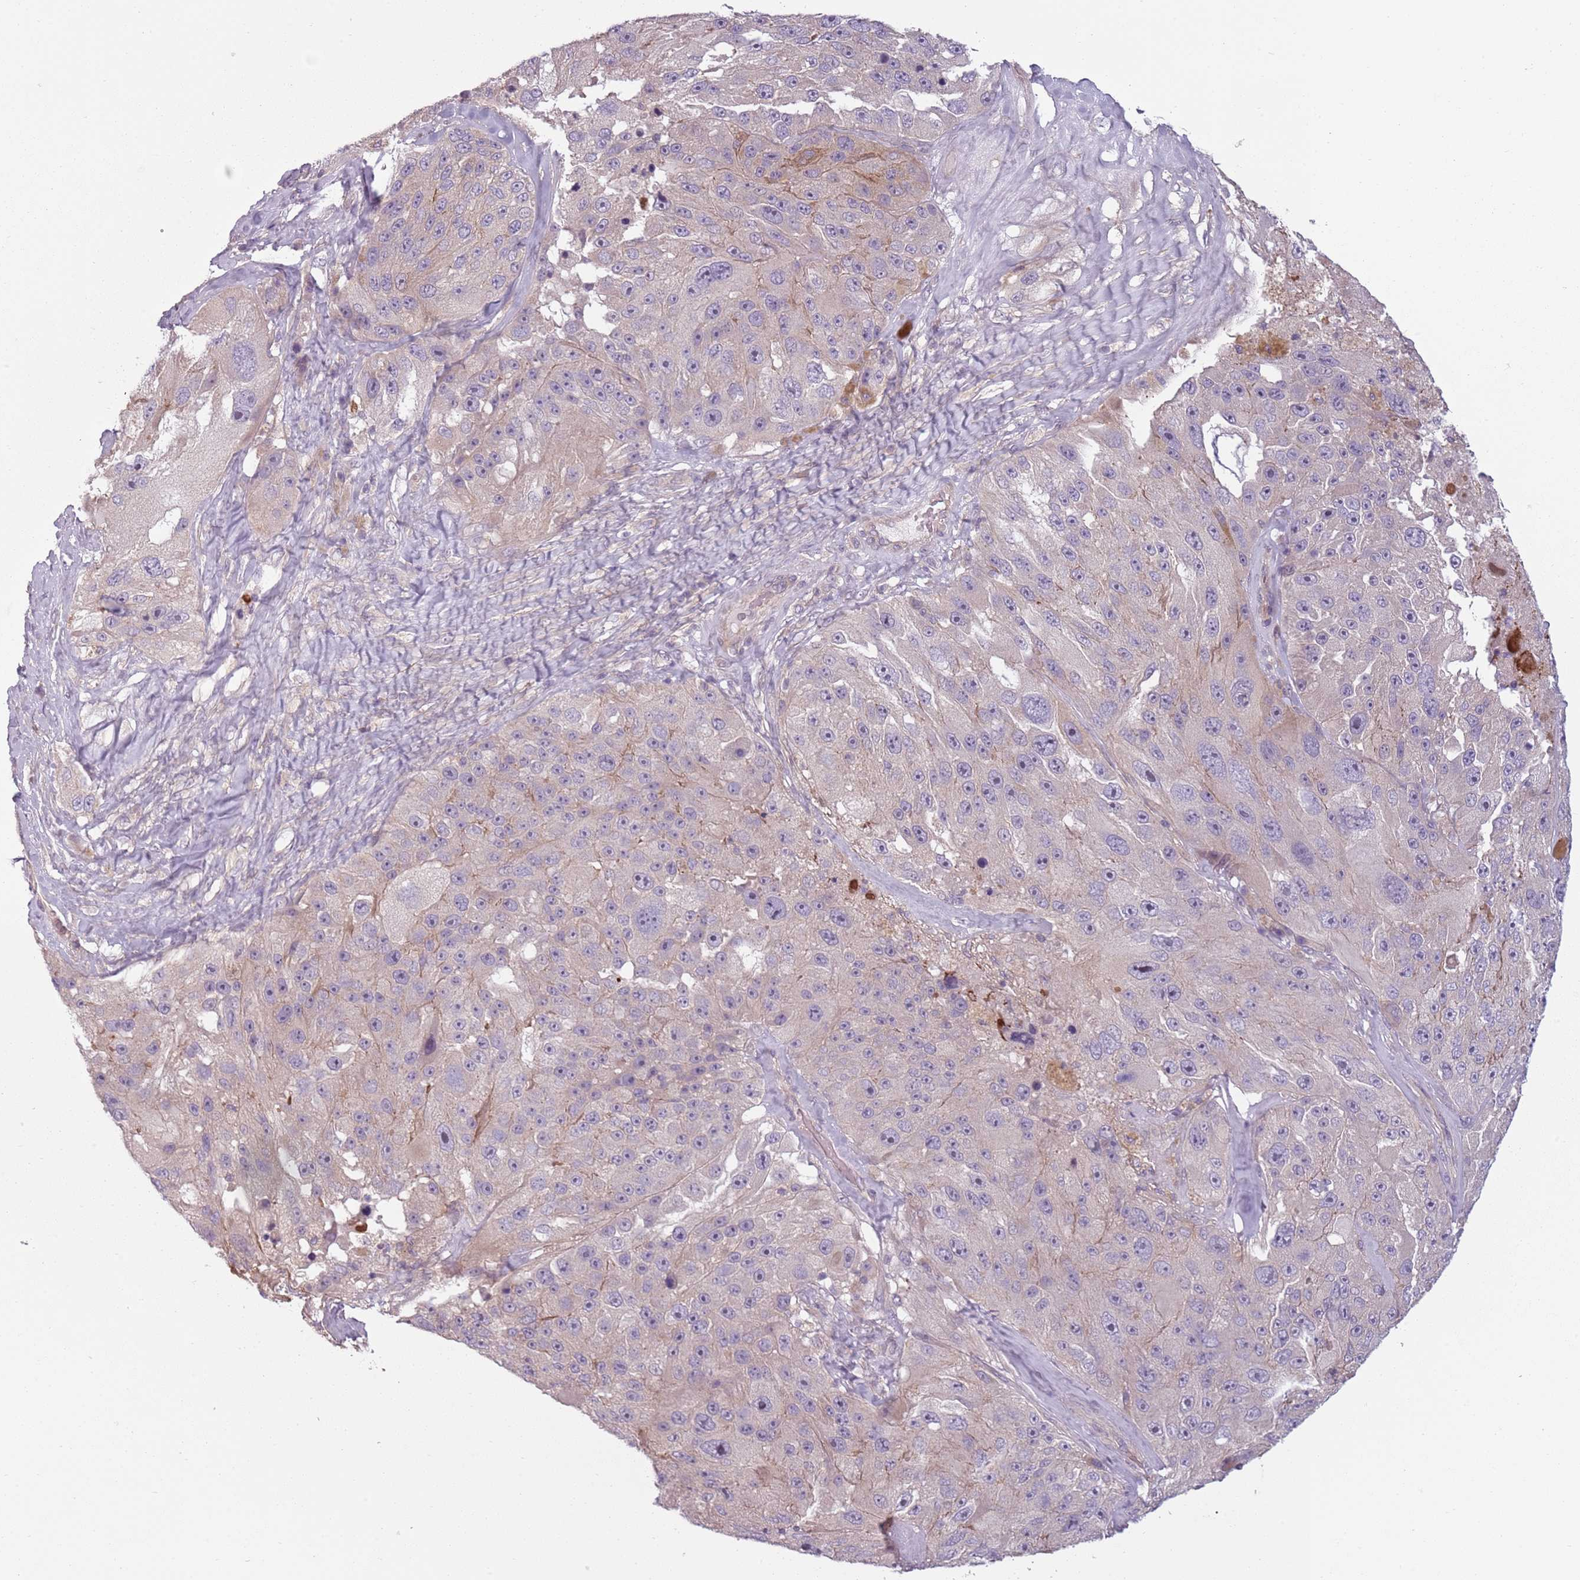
{"staining": {"intensity": "negative", "quantity": "none", "location": "none"}, "tissue": "melanoma", "cell_type": "Tumor cells", "image_type": "cancer", "snomed": [{"axis": "morphology", "description": "Malignant melanoma, Metastatic site"}, {"axis": "topography", "description": "Lymph node"}], "caption": "Immunohistochemistry (IHC) image of neoplastic tissue: human melanoma stained with DAB (3,3'-diaminobenzidine) demonstrates no significant protein positivity in tumor cells.", "gene": "TLCD2", "patient": {"sex": "male", "age": 62}}